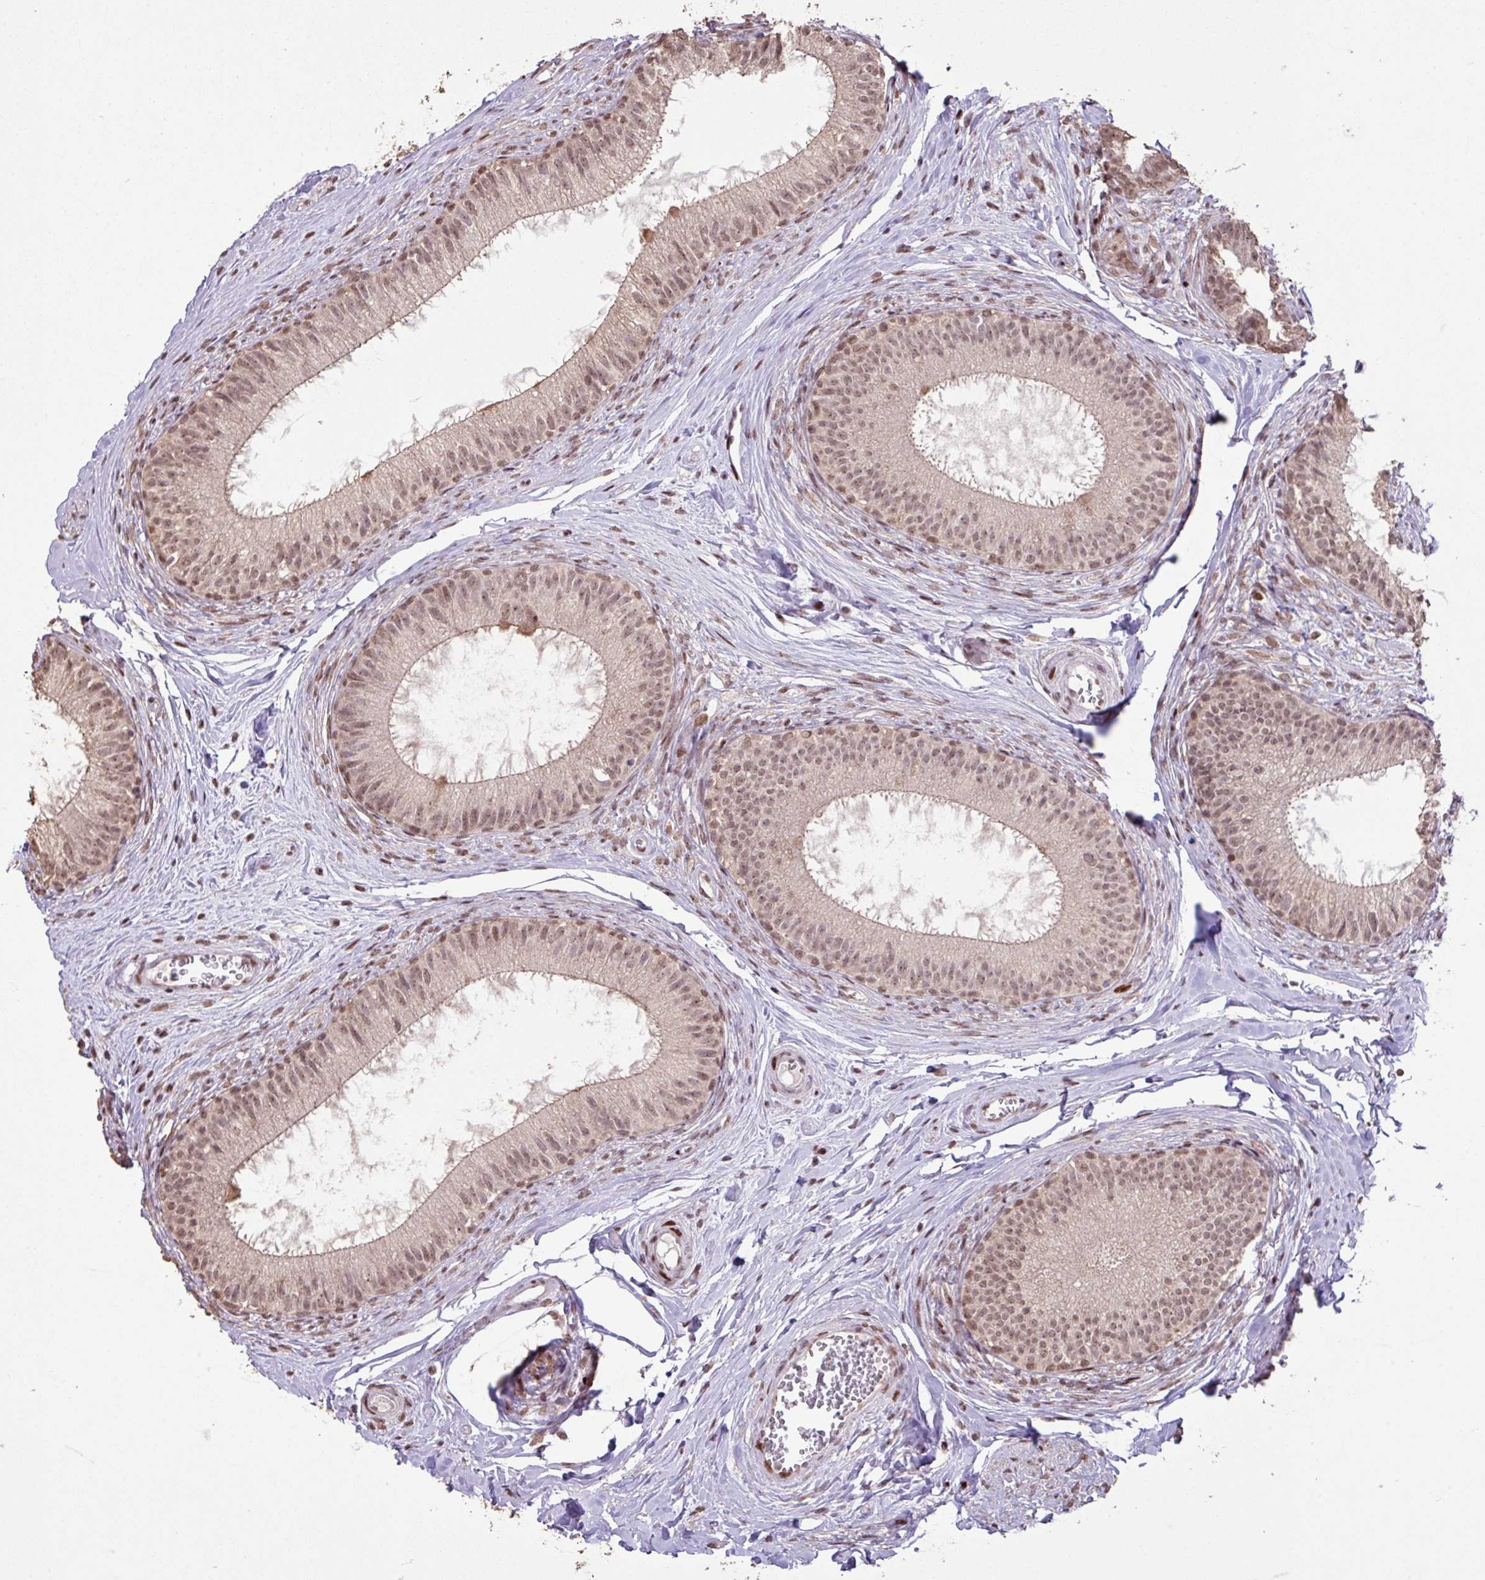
{"staining": {"intensity": "moderate", "quantity": ">75%", "location": "nuclear"}, "tissue": "epididymis", "cell_type": "Glandular cells", "image_type": "normal", "snomed": [{"axis": "morphology", "description": "Normal tissue, NOS"}, {"axis": "topography", "description": "Epididymis"}], "caption": "High-magnification brightfield microscopy of normal epididymis stained with DAB (brown) and counterstained with hematoxylin (blue). glandular cells exhibit moderate nuclear expression is identified in approximately>75% of cells.", "gene": "ZNF709", "patient": {"sex": "male", "age": 25}}